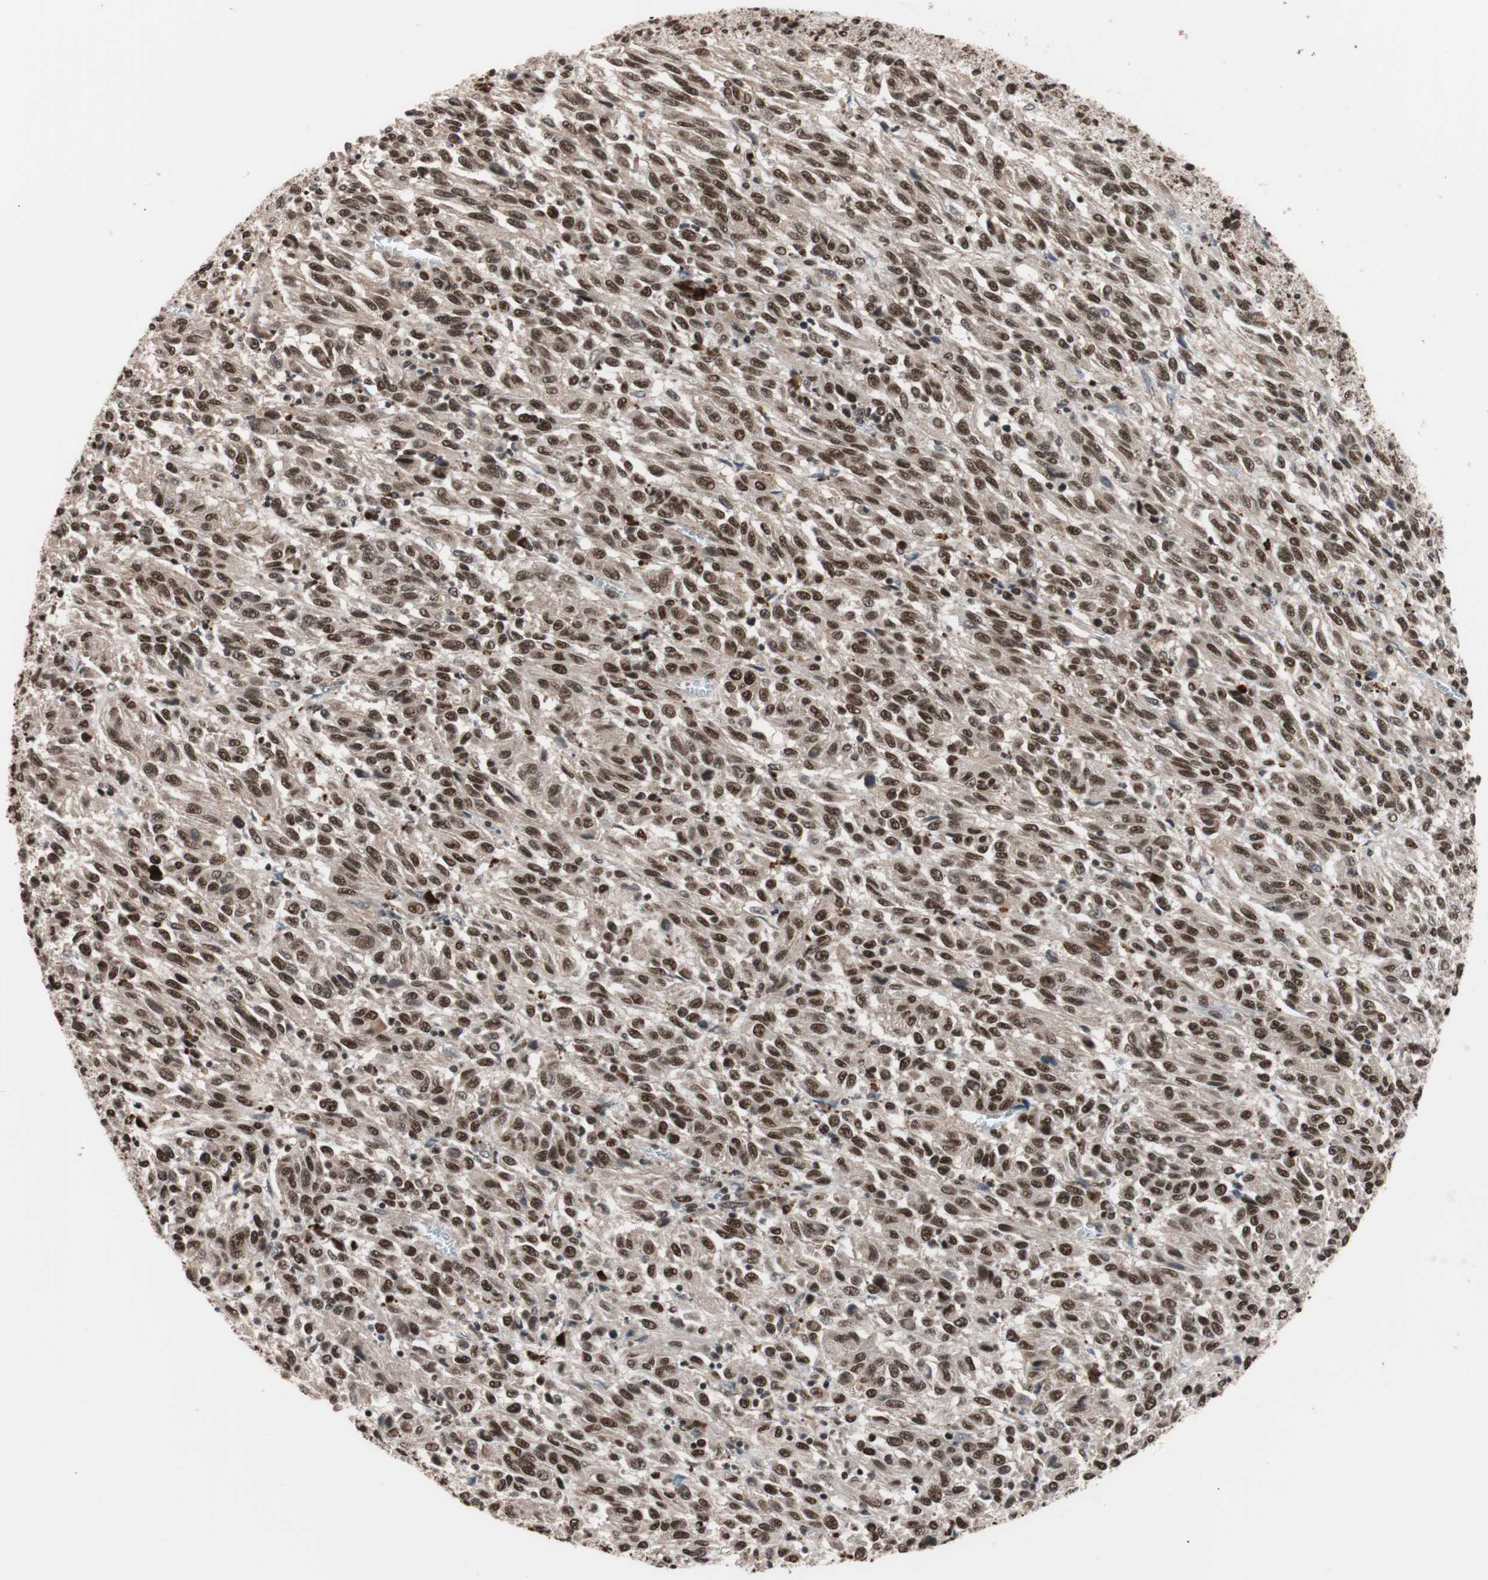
{"staining": {"intensity": "strong", "quantity": ">75%", "location": "nuclear"}, "tissue": "melanoma", "cell_type": "Tumor cells", "image_type": "cancer", "snomed": [{"axis": "morphology", "description": "Malignant melanoma, Metastatic site"}, {"axis": "topography", "description": "Lung"}], "caption": "The immunohistochemical stain shows strong nuclear expression in tumor cells of malignant melanoma (metastatic site) tissue.", "gene": "CHAMP1", "patient": {"sex": "male", "age": 64}}